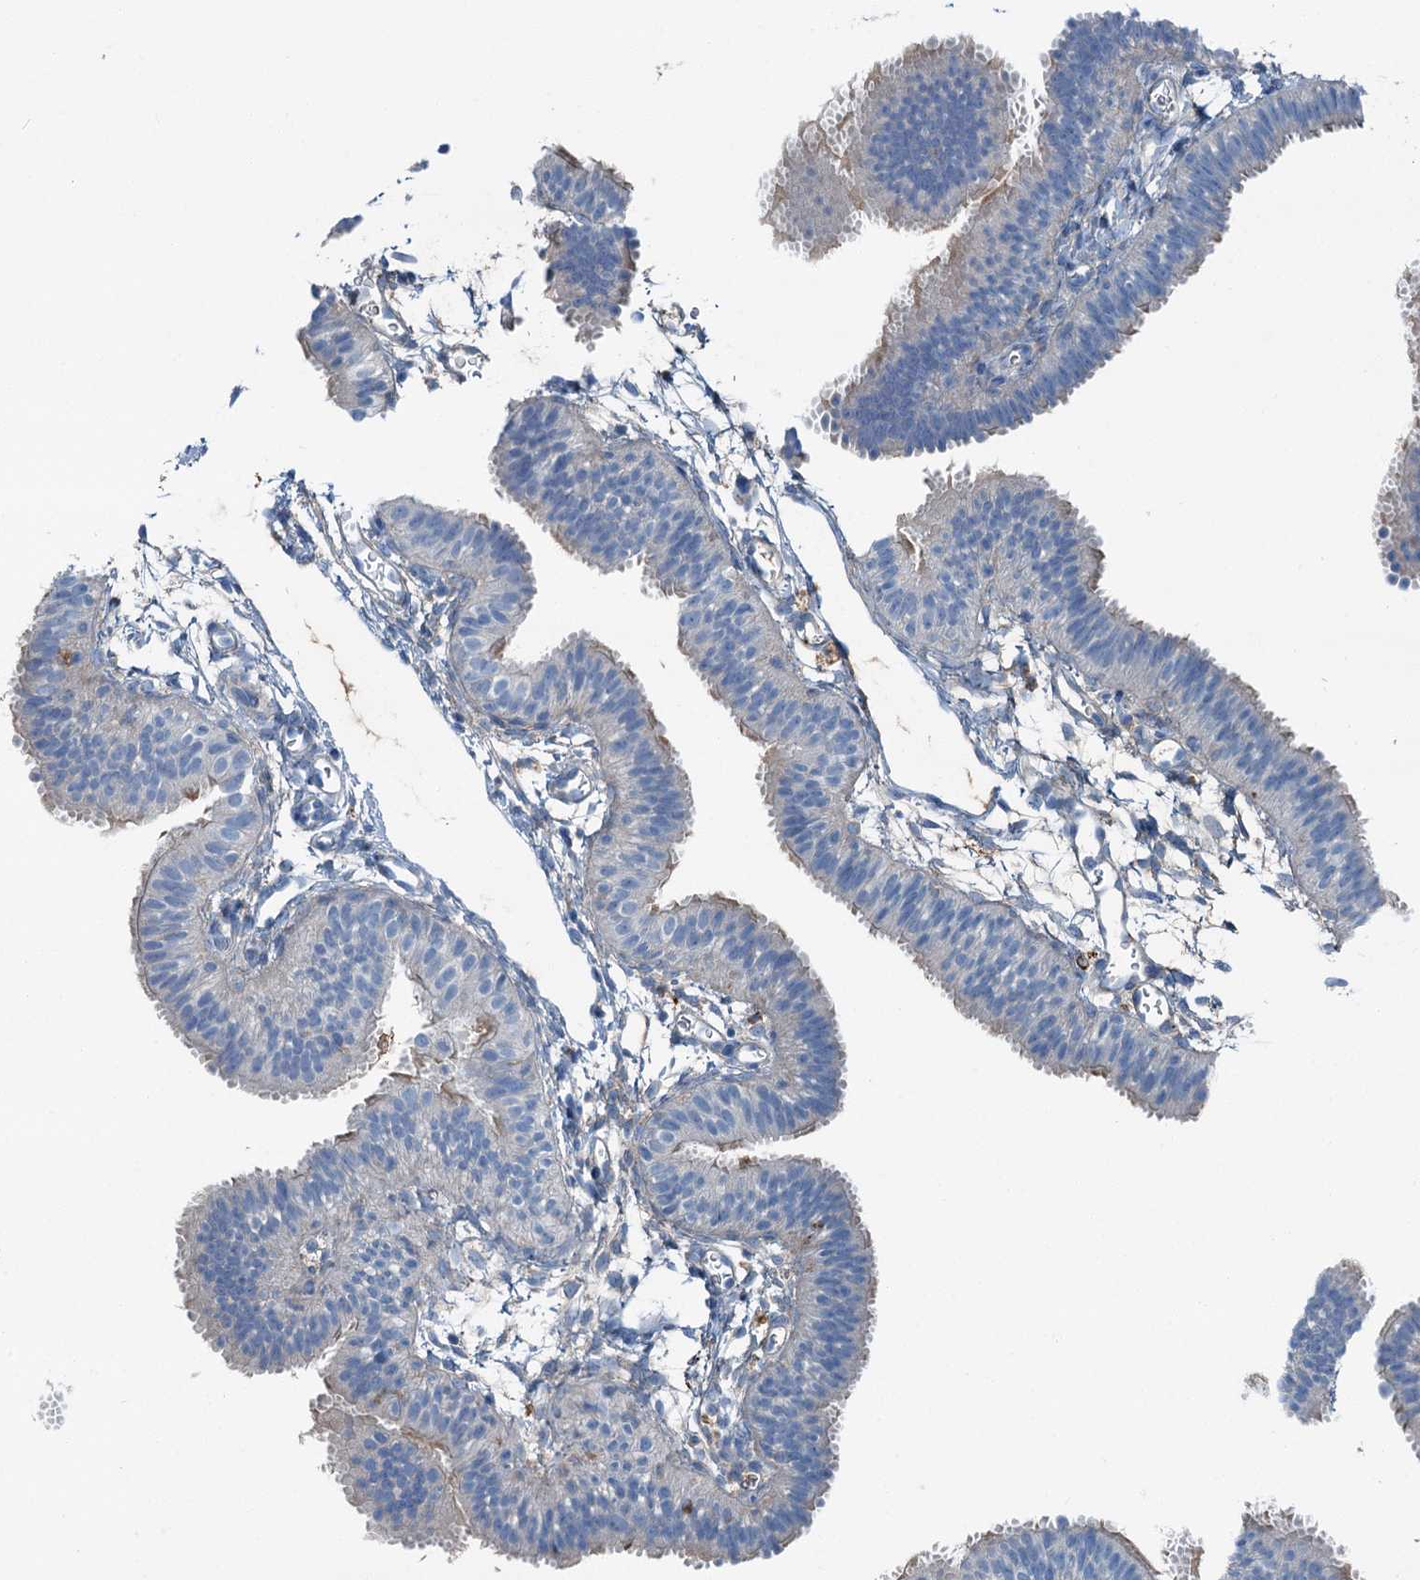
{"staining": {"intensity": "negative", "quantity": "none", "location": "none"}, "tissue": "fallopian tube", "cell_type": "Glandular cells", "image_type": "normal", "snomed": [{"axis": "morphology", "description": "Normal tissue, NOS"}, {"axis": "topography", "description": "Fallopian tube"}], "caption": "An image of fallopian tube stained for a protein shows no brown staining in glandular cells. (Brightfield microscopy of DAB immunohistochemistry at high magnification).", "gene": "AXL", "patient": {"sex": "female", "age": 35}}